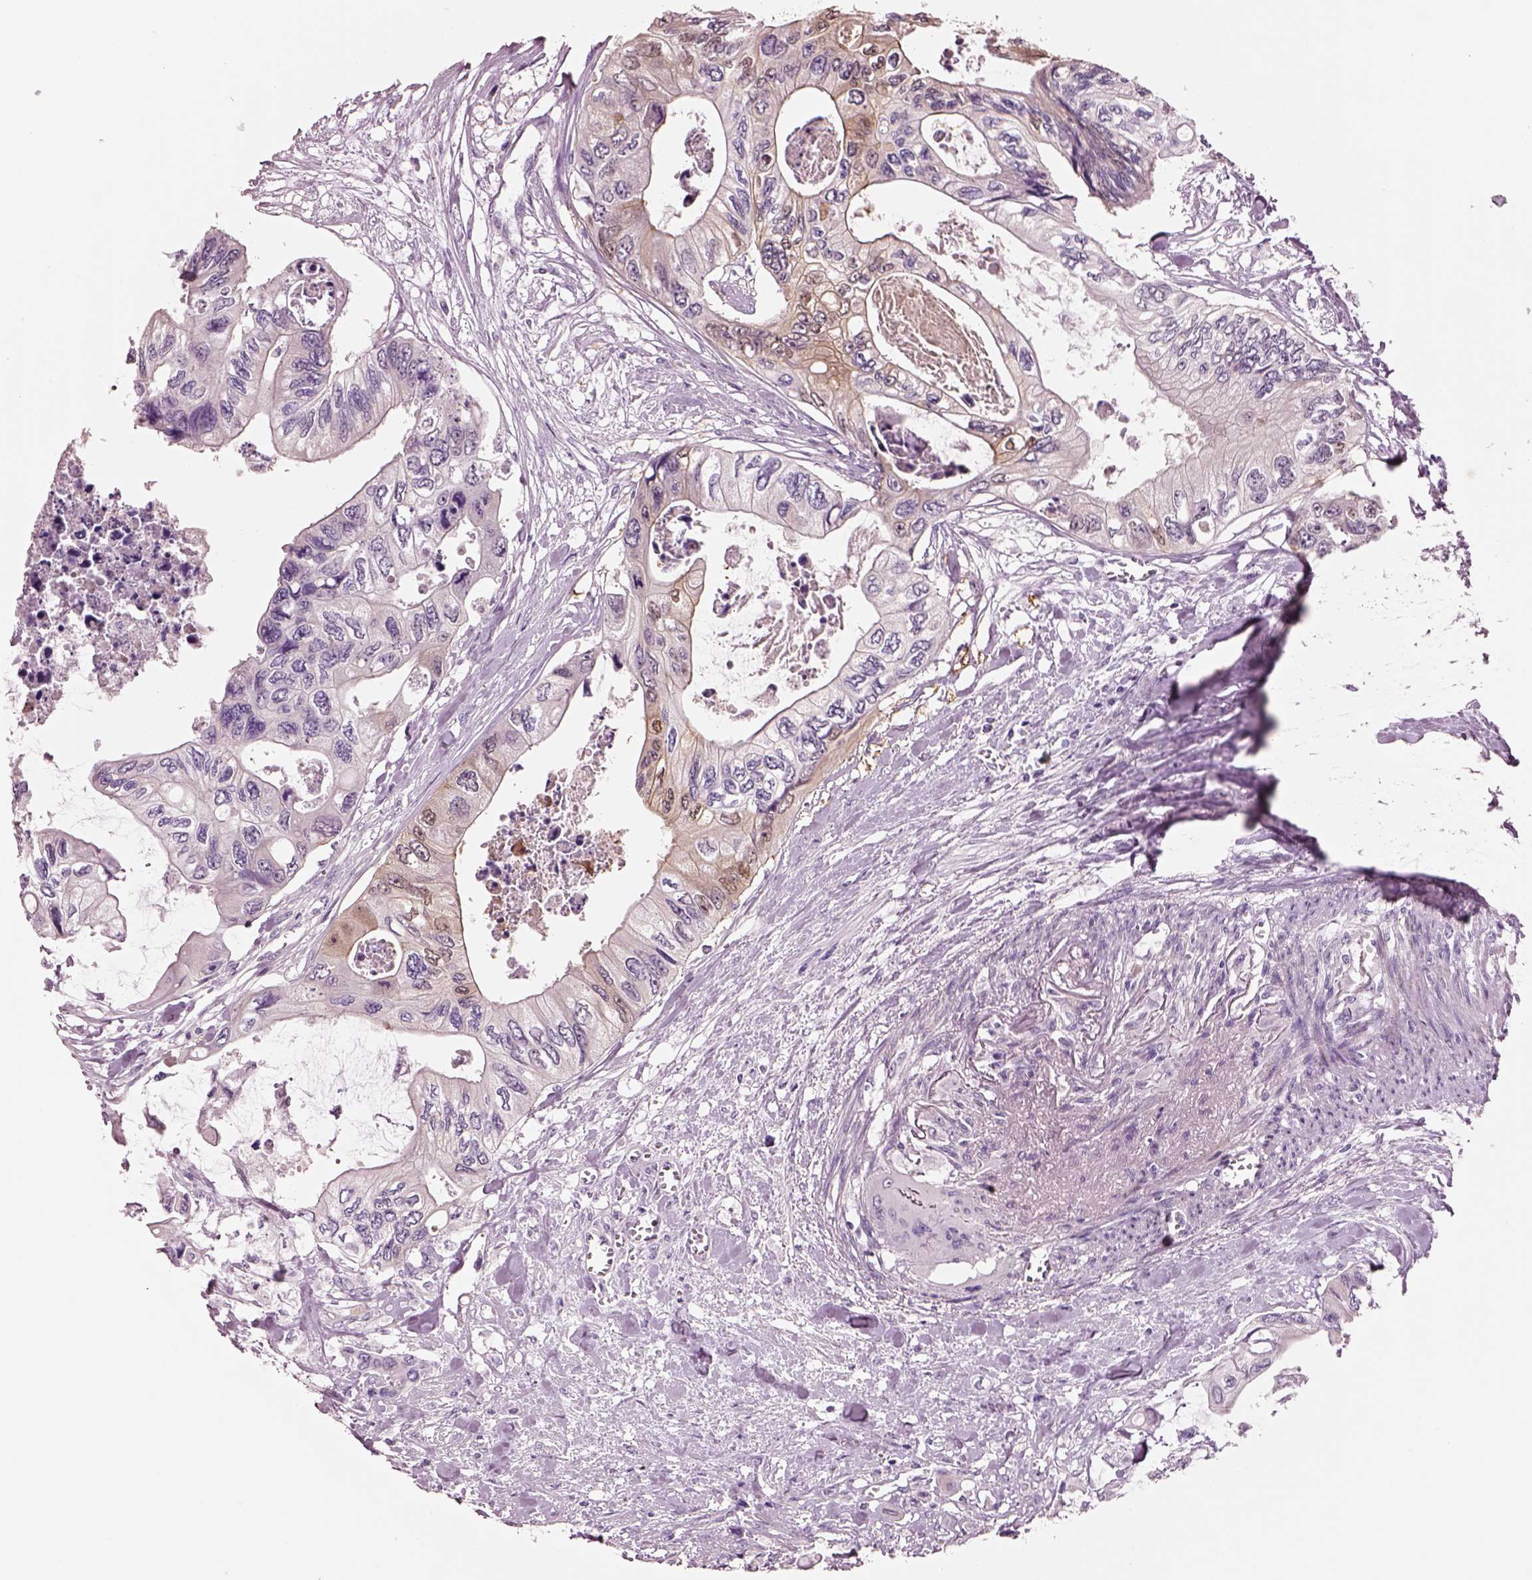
{"staining": {"intensity": "moderate", "quantity": "25%-75%", "location": "cytoplasmic/membranous,nuclear"}, "tissue": "colorectal cancer", "cell_type": "Tumor cells", "image_type": "cancer", "snomed": [{"axis": "morphology", "description": "Adenocarcinoma, NOS"}, {"axis": "topography", "description": "Rectum"}], "caption": "Brown immunohistochemical staining in adenocarcinoma (colorectal) shows moderate cytoplasmic/membranous and nuclear positivity in approximately 25%-75% of tumor cells.", "gene": "SCML2", "patient": {"sex": "male", "age": 63}}